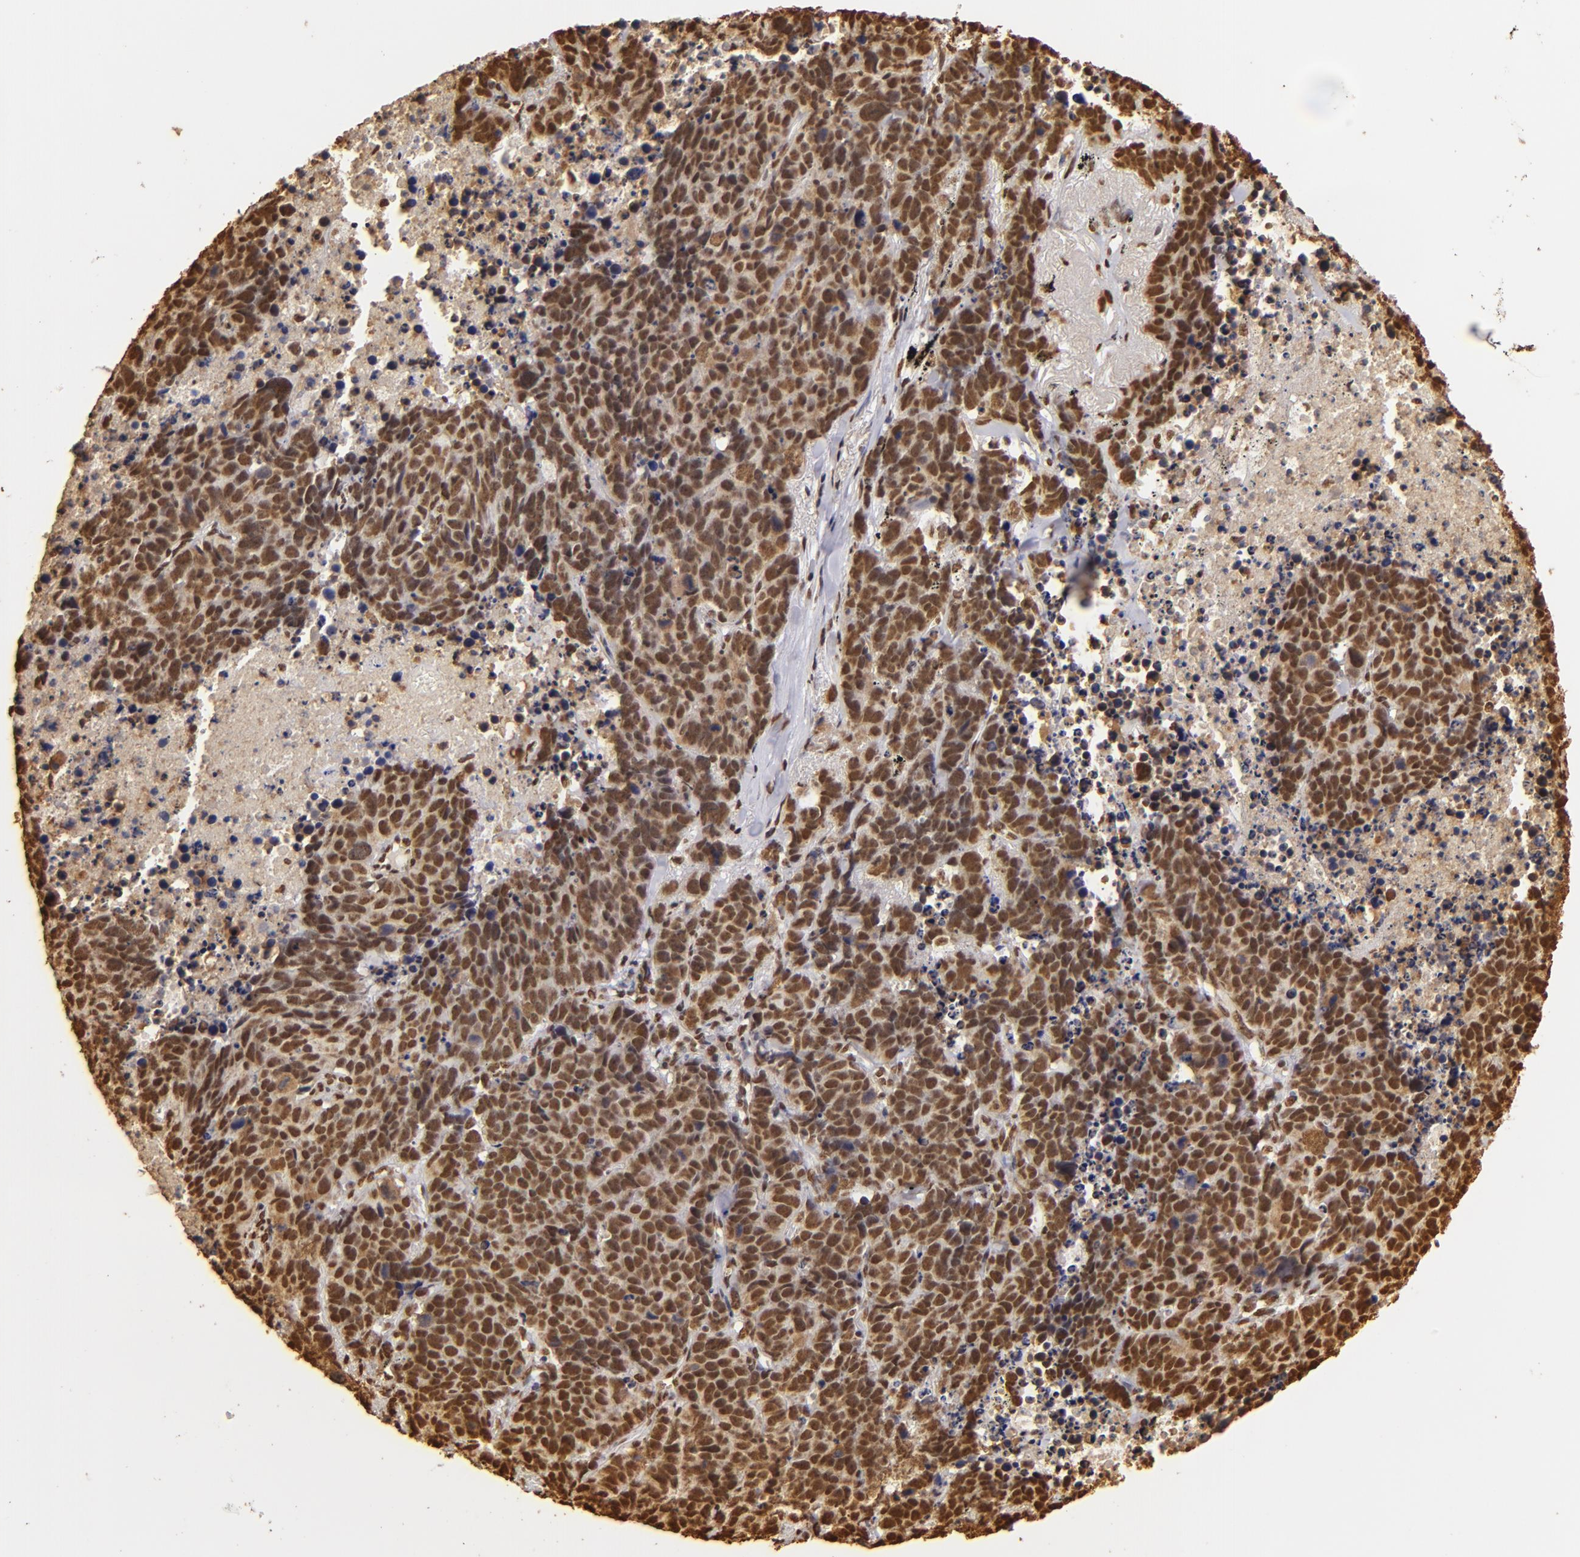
{"staining": {"intensity": "strong", "quantity": ">75%", "location": "nuclear"}, "tissue": "lung cancer", "cell_type": "Tumor cells", "image_type": "cancer", "snomed": [{"axis": "morphology", "description": "Carcinoid, malignant, NOS"}, {"axis": "topography", "description": "Lung"}], "caption": "The photomicrograph shows a brown stain indicating the presence of a protein in the nuclear of tumor cells in lung cancer (malignant carcinoid).", "gene": "ILF3", "patient": {"sex": "male", "age": 60}}